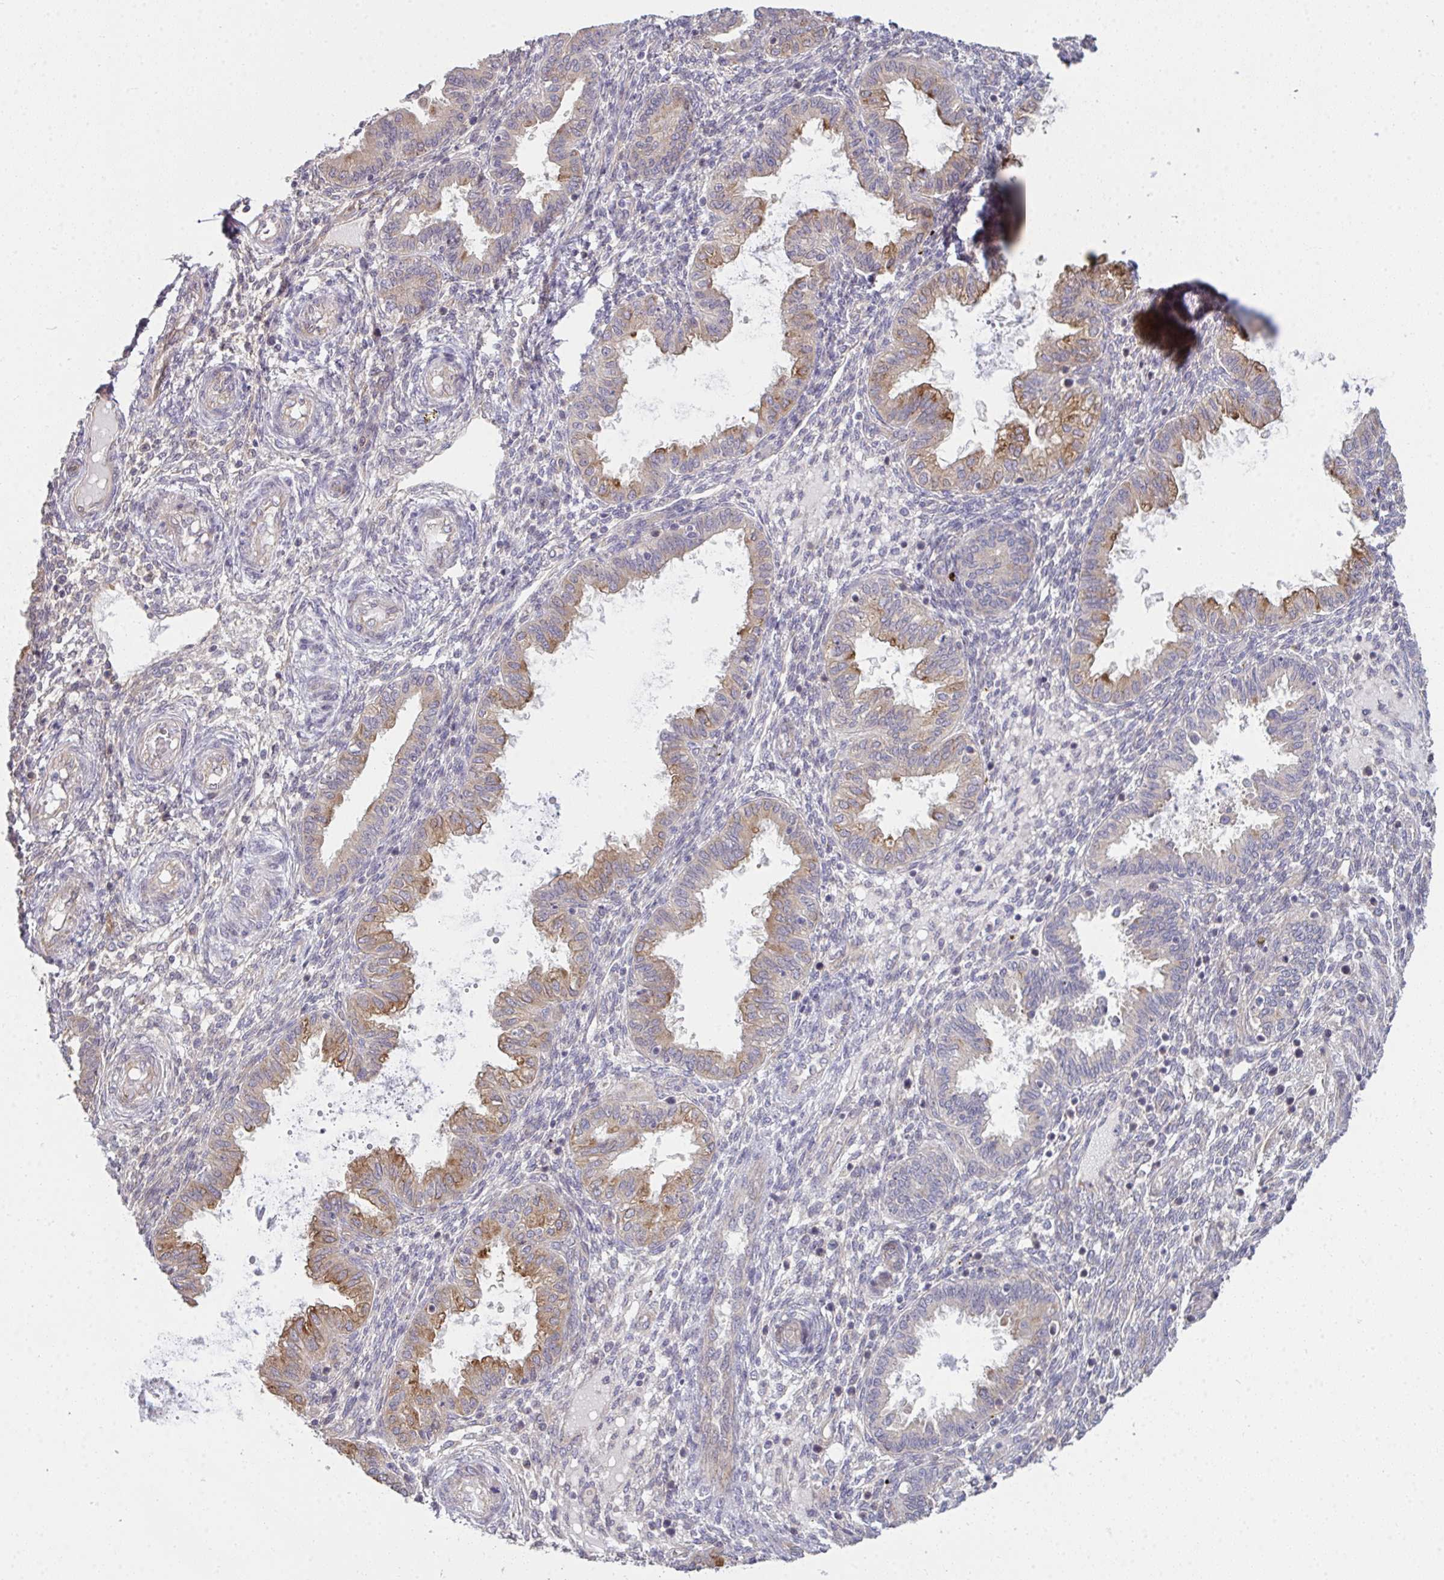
{"staining": {"intensity": "negative", "quantity": "none", "location": "none"}, "tissue": "endometrium", "cell_type": "Cells in endometrial stroma", "image_type": "normal", "snomed": [{"axis": "morphology", "description": "Normal tissue, NOS"}, {"axis": "topography", "description": "Endometrium"}], "caption": "Image shows no significant protein positivity in cells in endometrial stroma of benign endometrium. Brightfield microscopy of IHC stained with DAB (brown) and hematoxylin (blue), captured at high magnification.", "gene": "CASP9", "patient": {"sex": "female", "age": 33}}